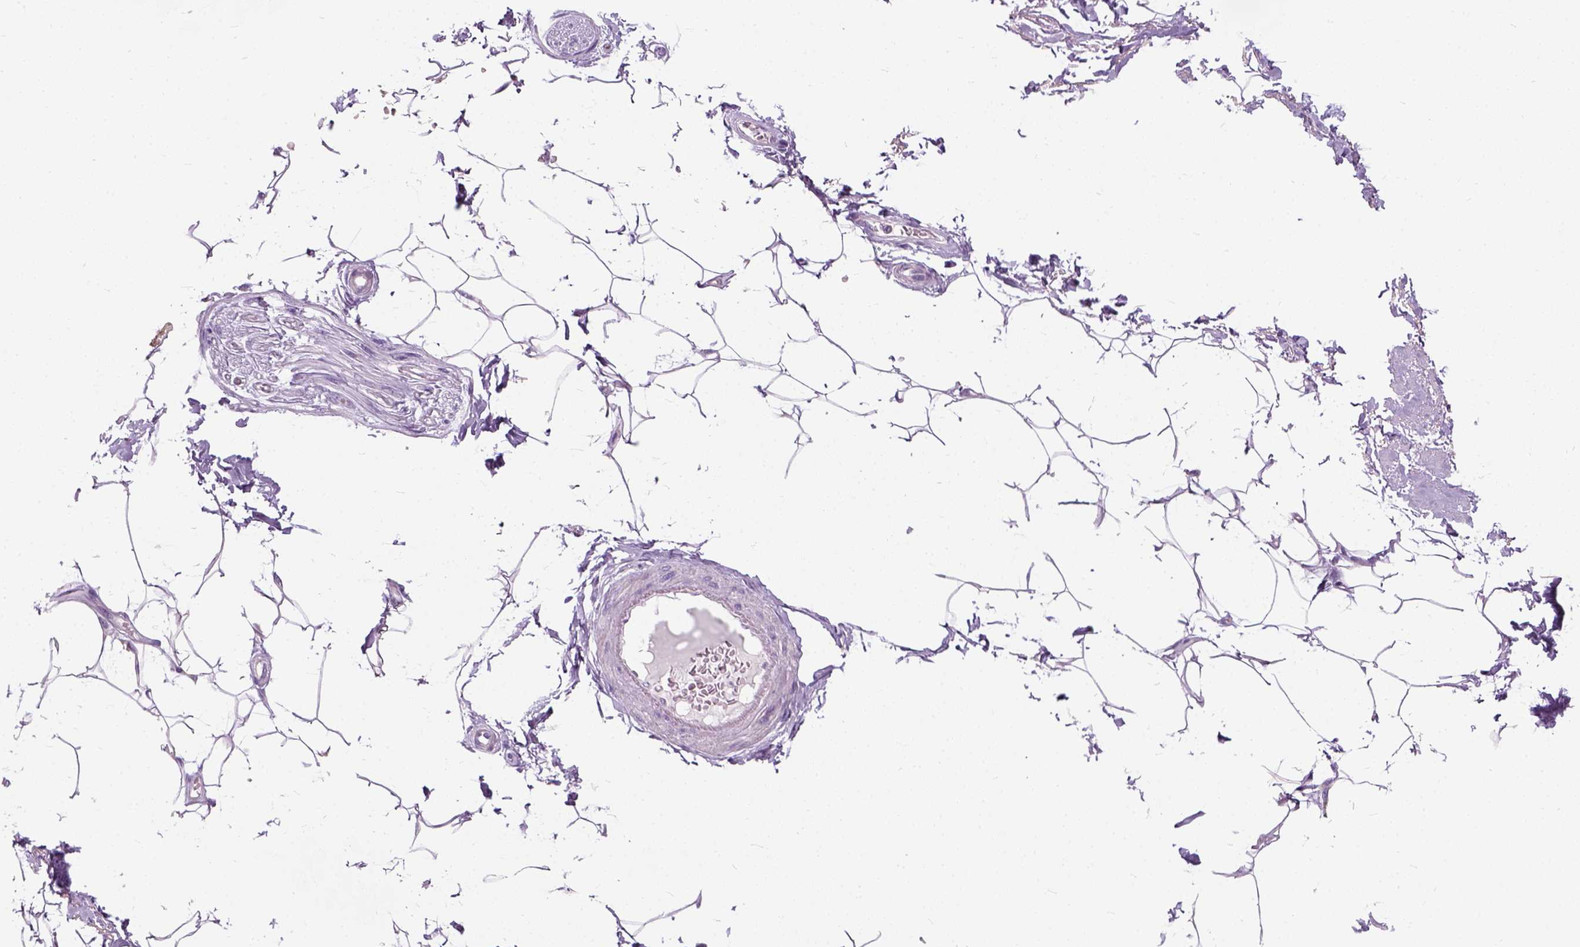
{"staining": {"intensity": "negative", "quantity": "none", "location": "none"}, "tissue": "adipose tissue", "cell_type": "Adipocytes", "image_type": "normal", "snomed": [{"axis": "morphology", "description": "Normal tissue, NOS"}, {"axis": "topography", "description": "Peripheral nerve tissue"}], "caption": "A histopathology image of adipose tissue stained for a protein reveals no brown staining in adipocytes.", "gene": "TRIM72", "patient": {"sex": "male", "age": 51}}